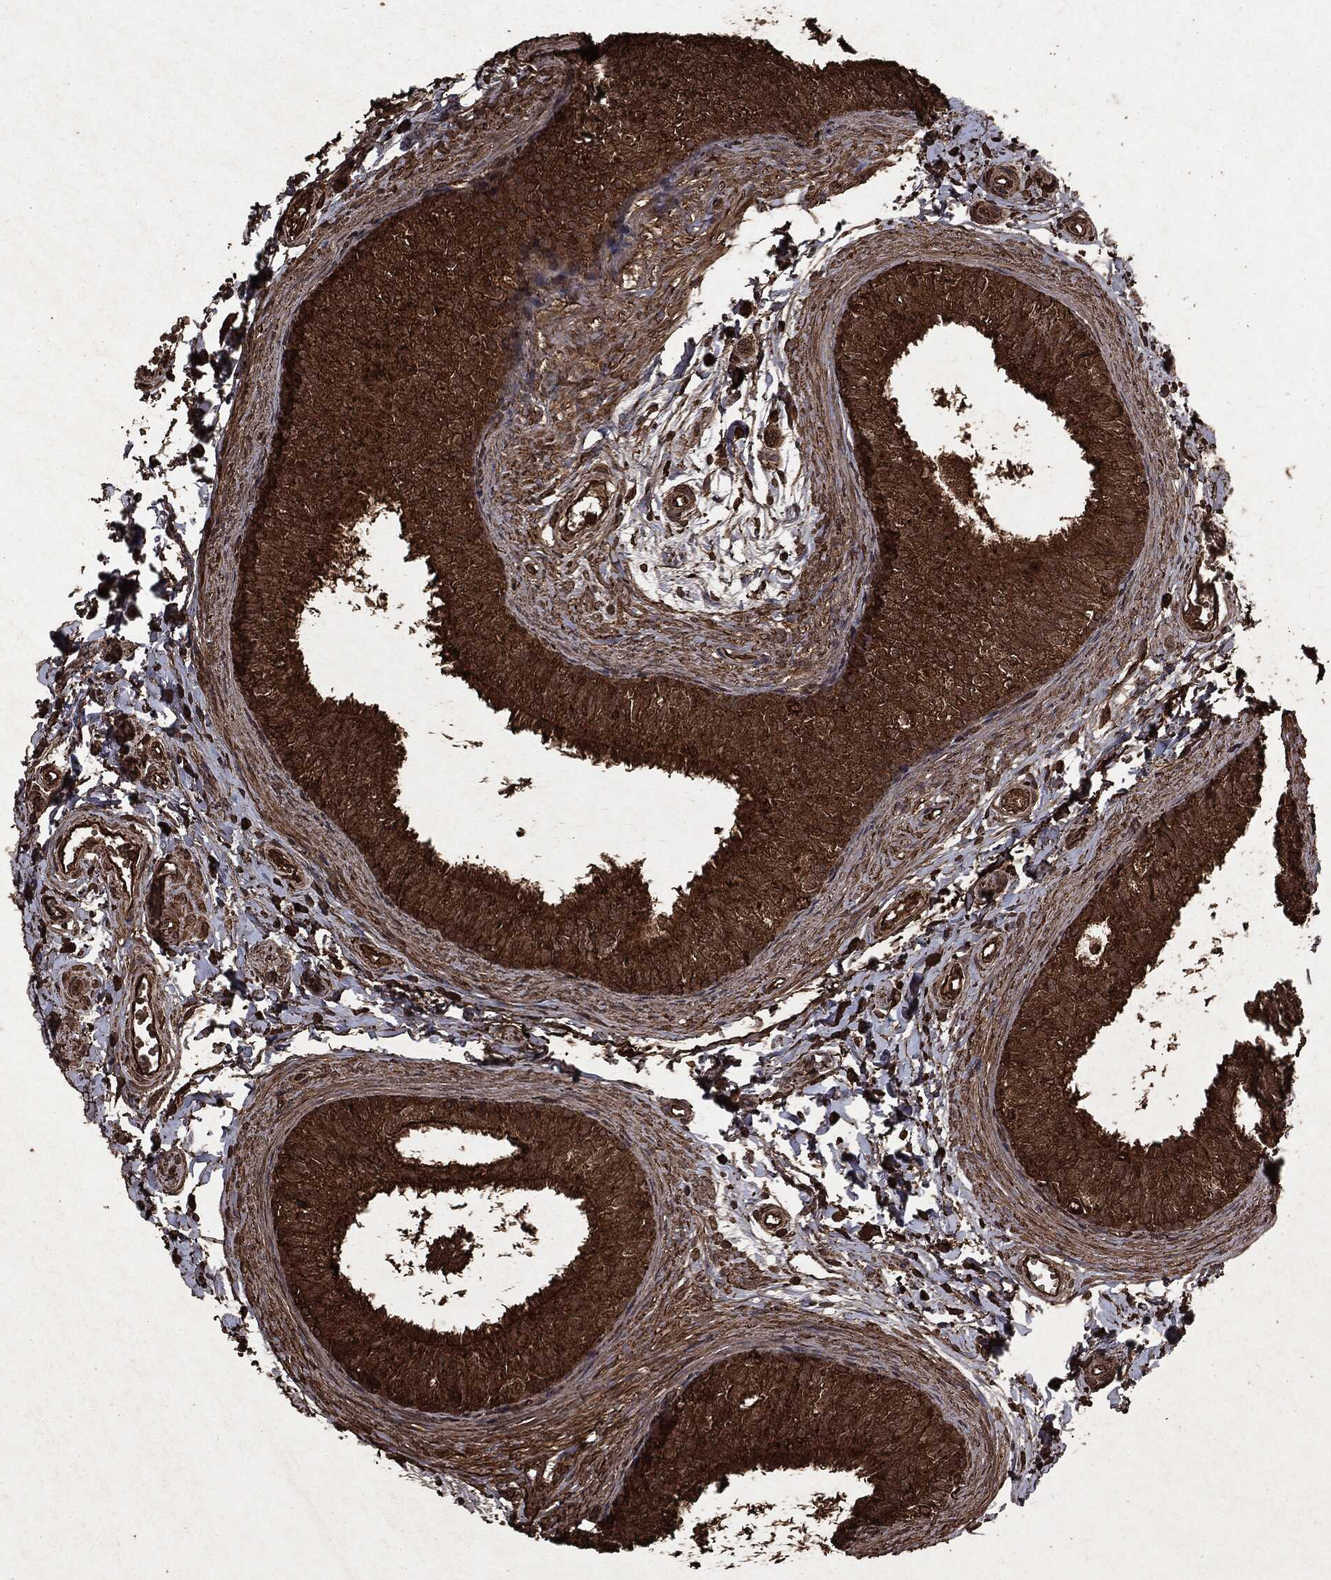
{"staining": {"intensity": "strong", "quantity": ">75%", "location": "cytoplasmic/membranous"}, "tissue": "epididymis", "cell_type": "Glandular cells", "image_type": "normal", "snomed": [{"axis": "morphology", "description": "Normal tissue, NOS"}, {"axis": "topography", "description": "Epididymis"}], "caption": "The photomicrograph reveals immunohistochemical staining of normal epididymis. There is strong cytoplasmic/membranous expression is present in about >75% of glandular cells.", "gene": "ARAF", "patient": {"sex": "male", "age": 22}}